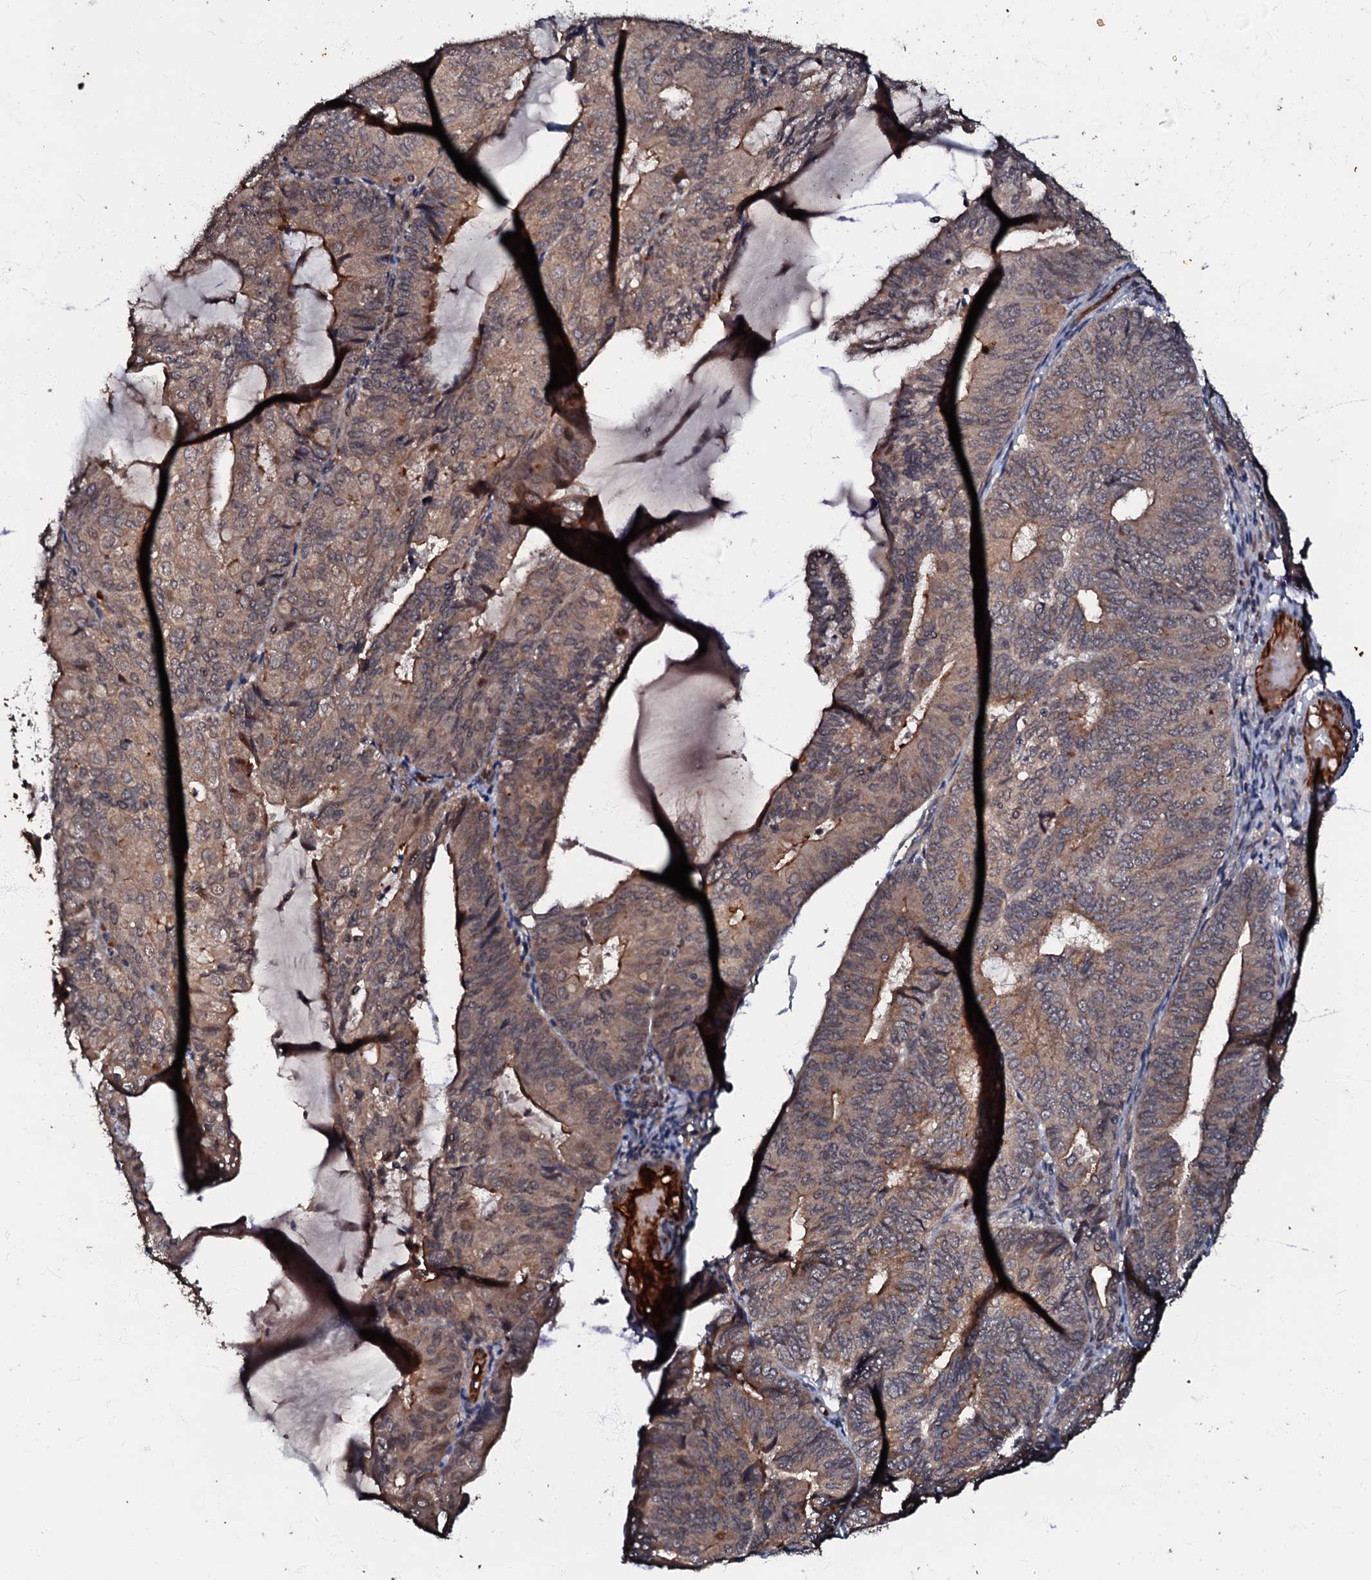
{"staining": {"intensity": "moderate", "quantity": "25%-75%", "location": "cytoplasmic/membranous"}, "tissue": "endometrial cancer", "cell_type": "Tumor cells", "image_type": "cancer", "snomed": [{"axis": "morphology", "description": "Adenocarcinoma, NOS"}, {"axis": "topography", "description": "Endometrium"}], "caption": "The image displays staining of adenocarcinoma (endometrial), revealing moderate cytoplasmic/membranous protein staining (brown color) within tumor cells.", "gene": "MANSC4", "patient": {"sex": "female", "age": 81}}